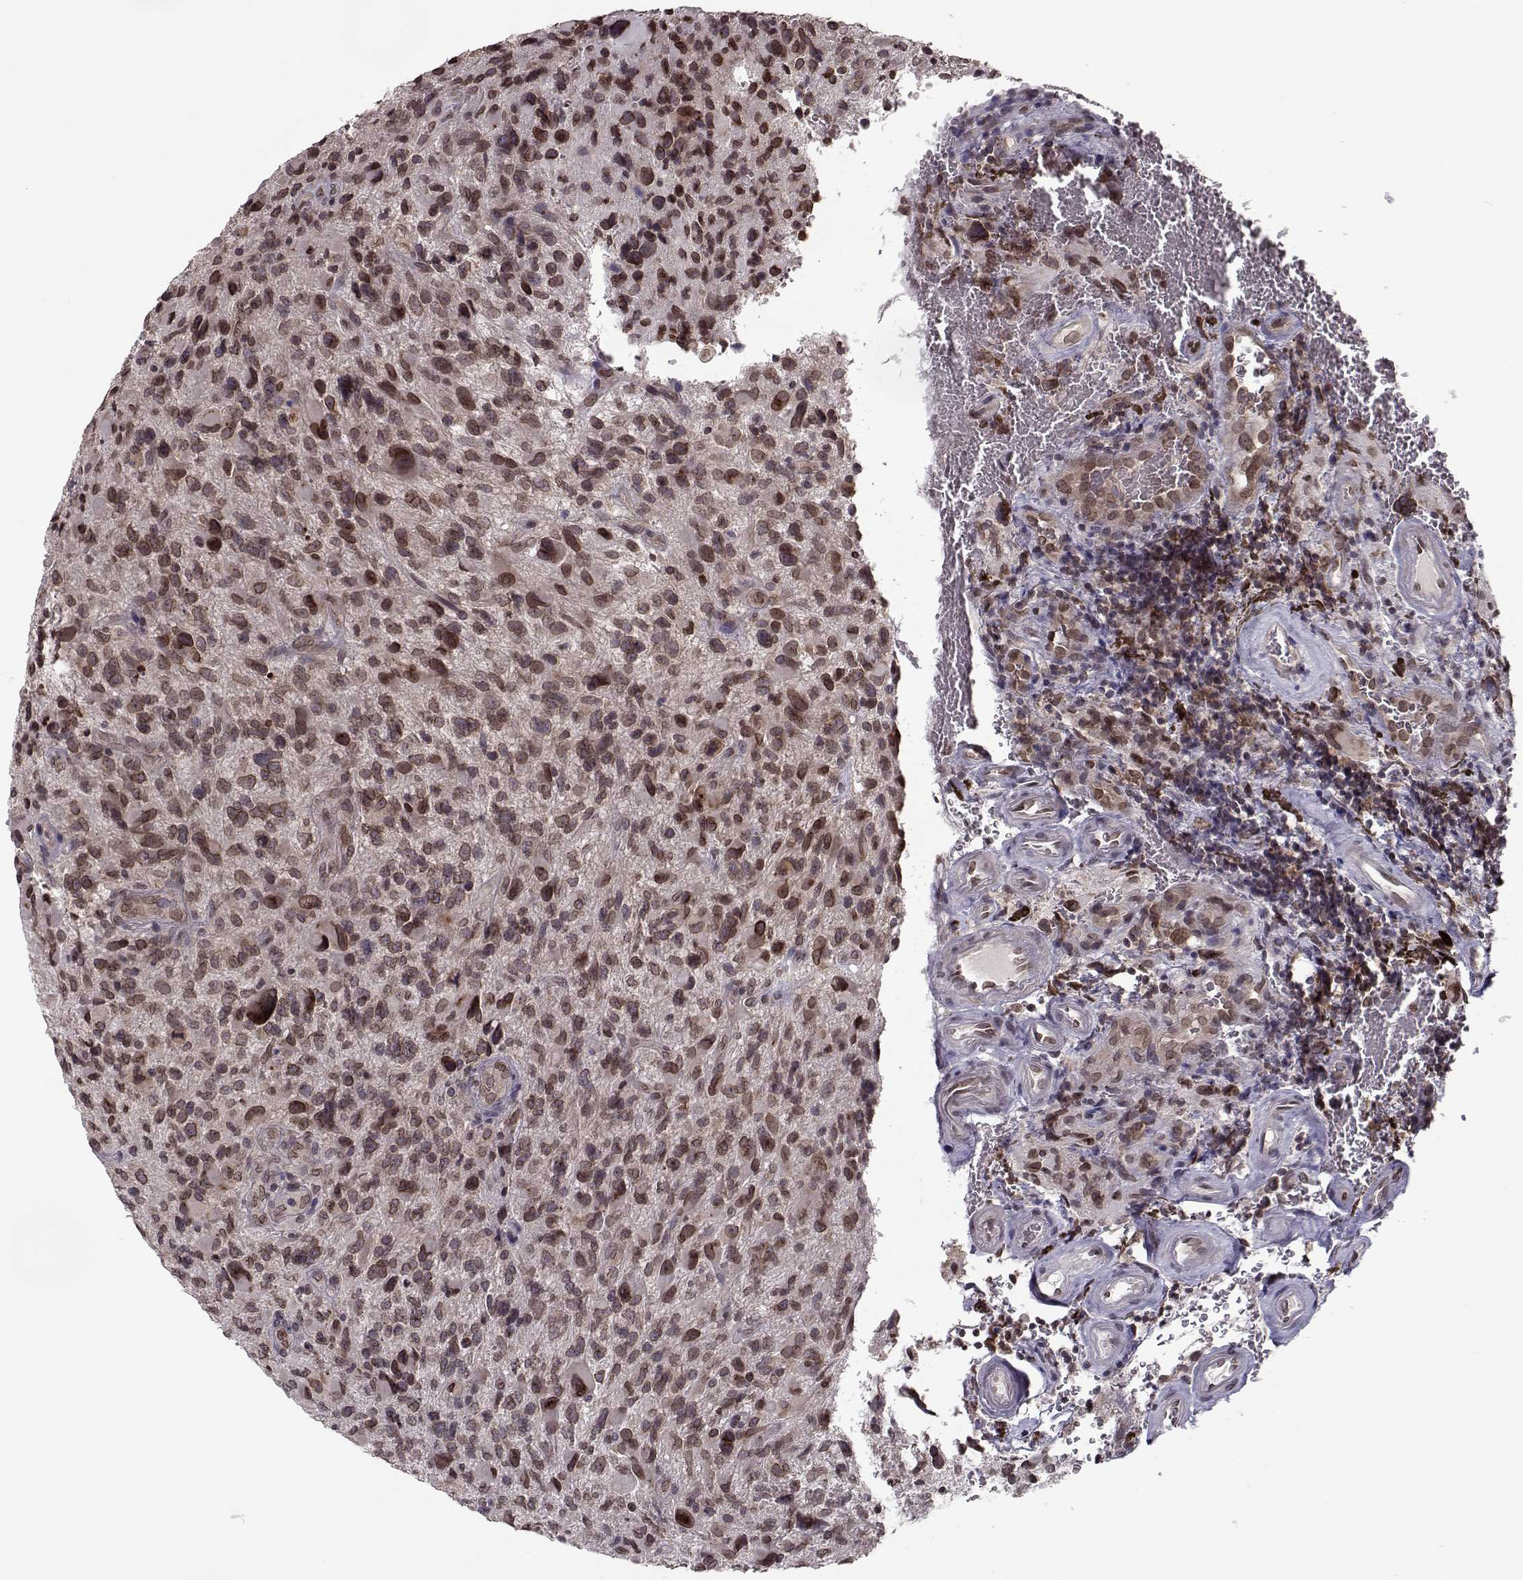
{"staining": {"intensity": "weak", "quantity": "<25%", "location": "cytoplasmic/membranous,nuclear"}, "tissue": "glioma", "cell_type": "Tumor cells", "image_type": "cancer", "snomed": [{"axis": "morphology", "description": "Glioma, malignant, NOS"}, {"axis": "morphology", "description": "Glioma, malignant, High grade"}, {"axis": "topography", "description": "Brain"}], "caption": "This is a histopathology image of IHC staining of glioma, which shows no expression in tumor cells.", "gene": "NUP37", "patient": {"sex": "female", "age": 71}}